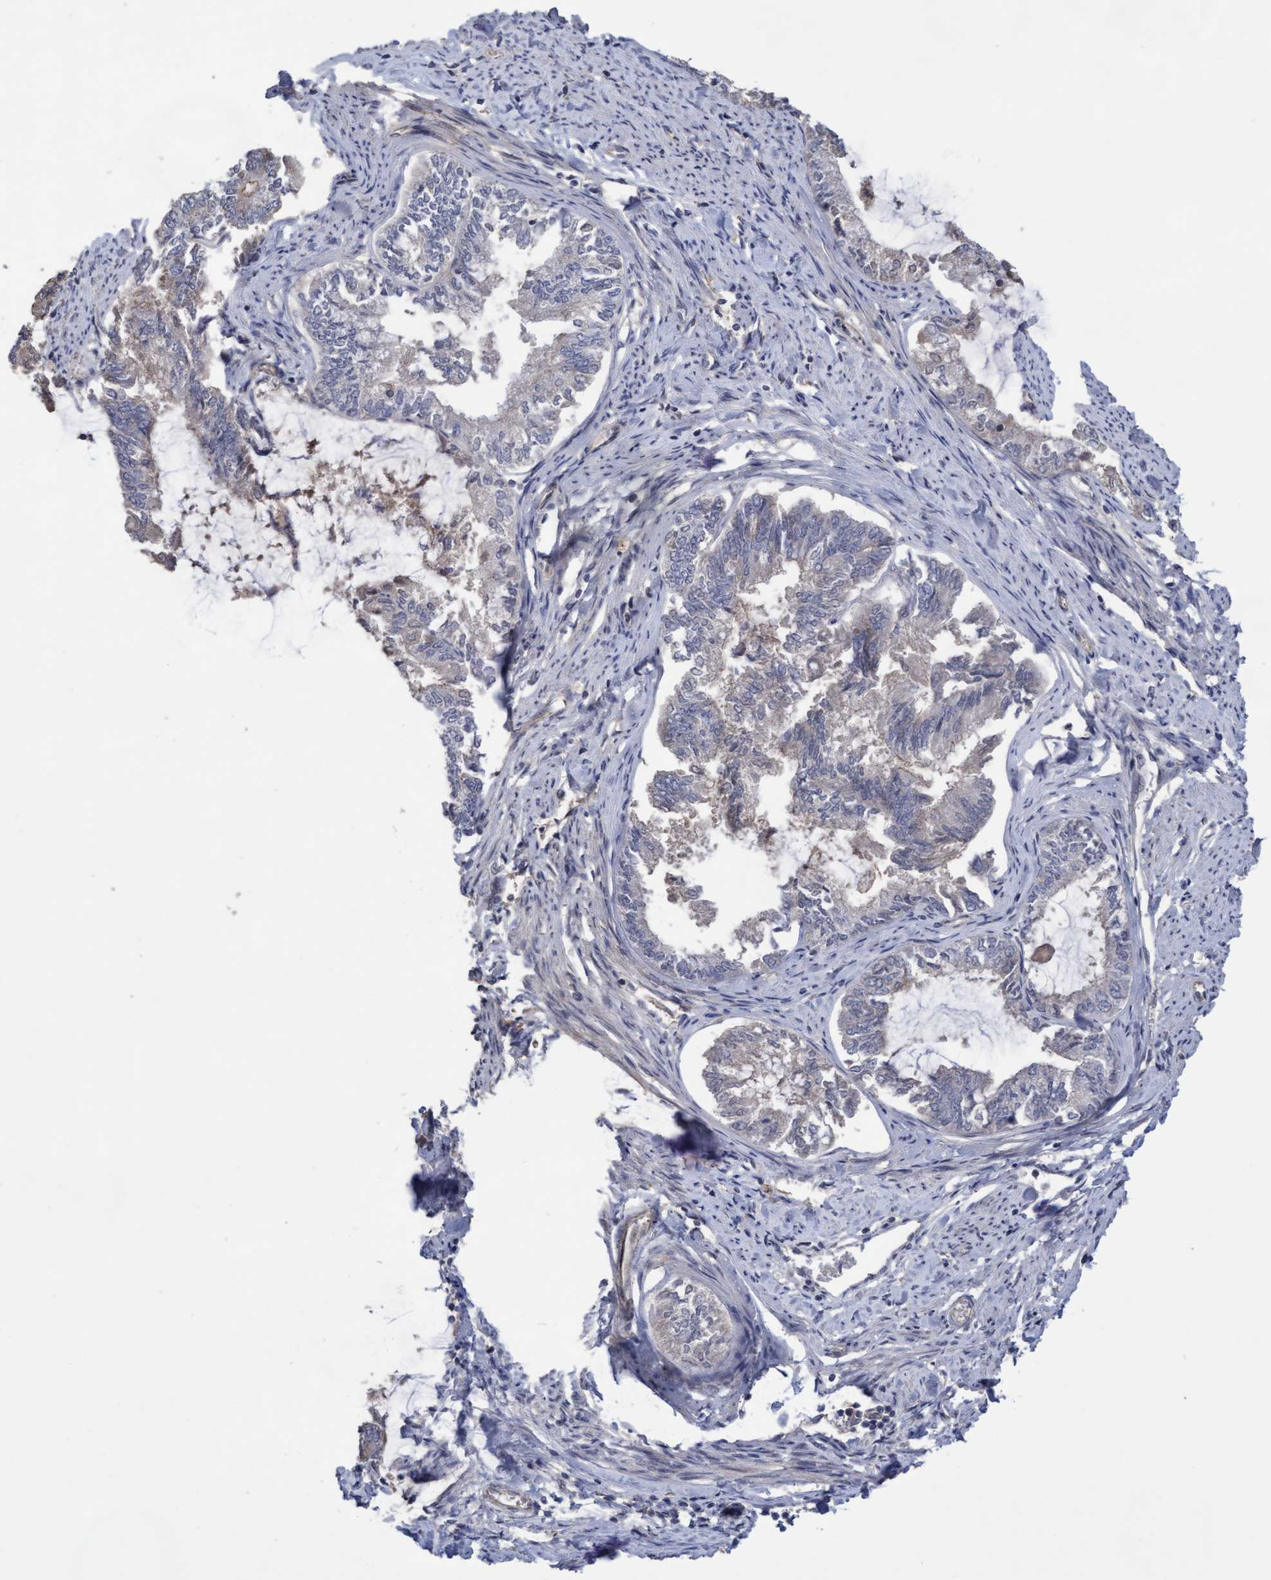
{"staining": {"intensity": "negative", "quantity": "none", "location": "none"}, "tissue": "endometrial cancer", "cell_type": "Tumor cells", "image_type": "cancer", "snomed": [{"axis": "morphology", "description": "Adenocarcinoma, NOS"}, {"axis": "topography", "description": "Endometrium"}], "caption": "Immunohistochemical staining of adenocarcinoma (endometrial) reveals no significant expression in tumor cells.", "gene": "COBL", "patient": {"sex": "female", "age": 86}}